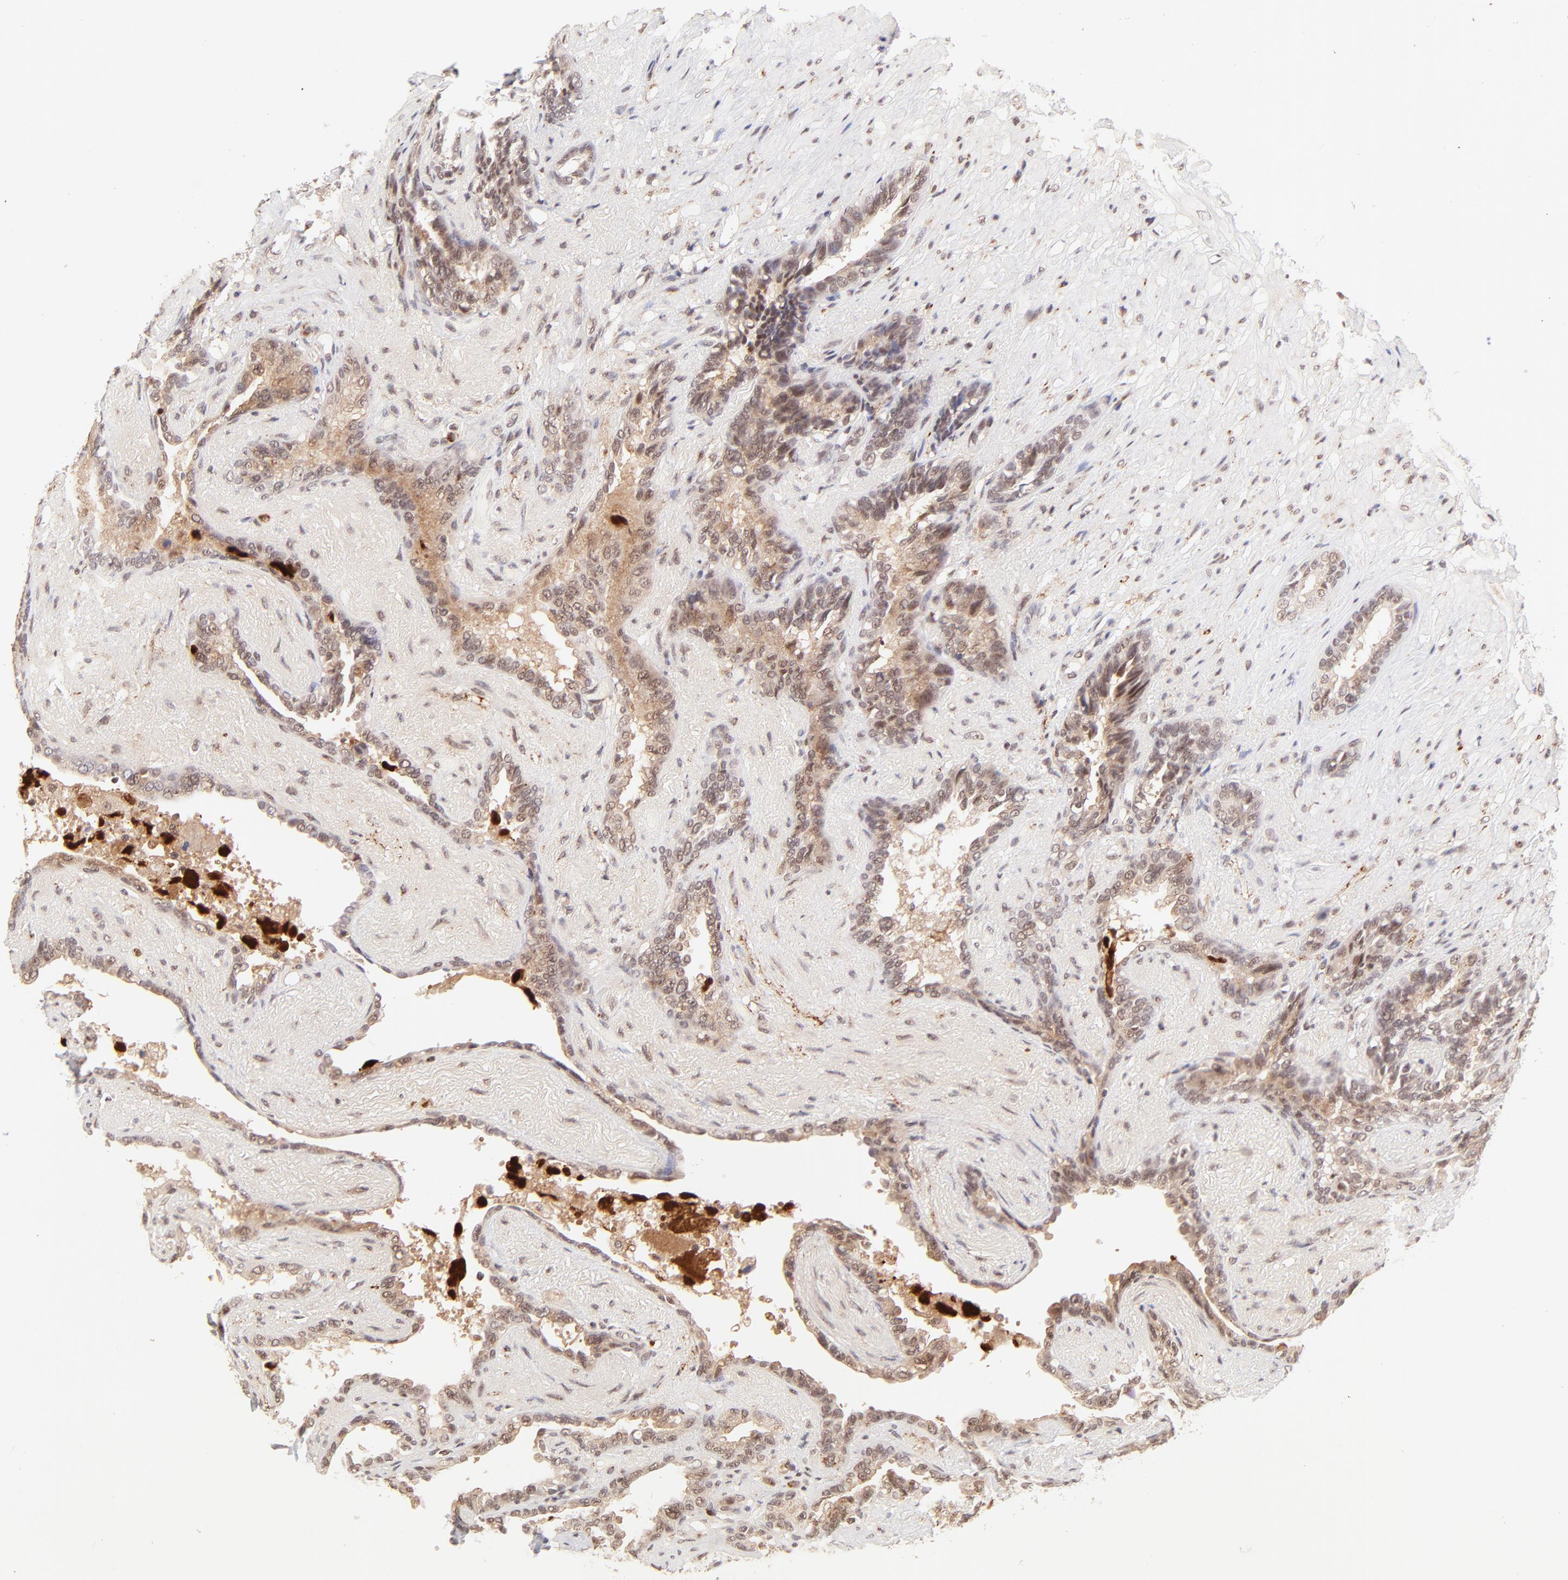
{"staining": {"intensity": "weak", "quantity": "25%-75%", "location": "cytoplasmic/membranous,nuclear"}, "tissue": "seminal vesicle", "cell_type": "Glandular cells", "image_type": "normal", "snomed": [{"axis": "morphology", "description": "Normal tissue, NOS"}, {"axis": "topography", "description": "Seminal veicle"}], "caption": "Immunohistochemical staining of unremarkable human seminal vesicle reveals 25%-75% levels of weak cytoplasmic/membranous,nuclear protein expression in about 25%-75% of glandular cells. Using DAB (brown) and hematoxylin (blue) stains, captured at high magnification using brightfield microscopy.", "gene": "MED12", "patient": {"sex": "male", "age": 61}}